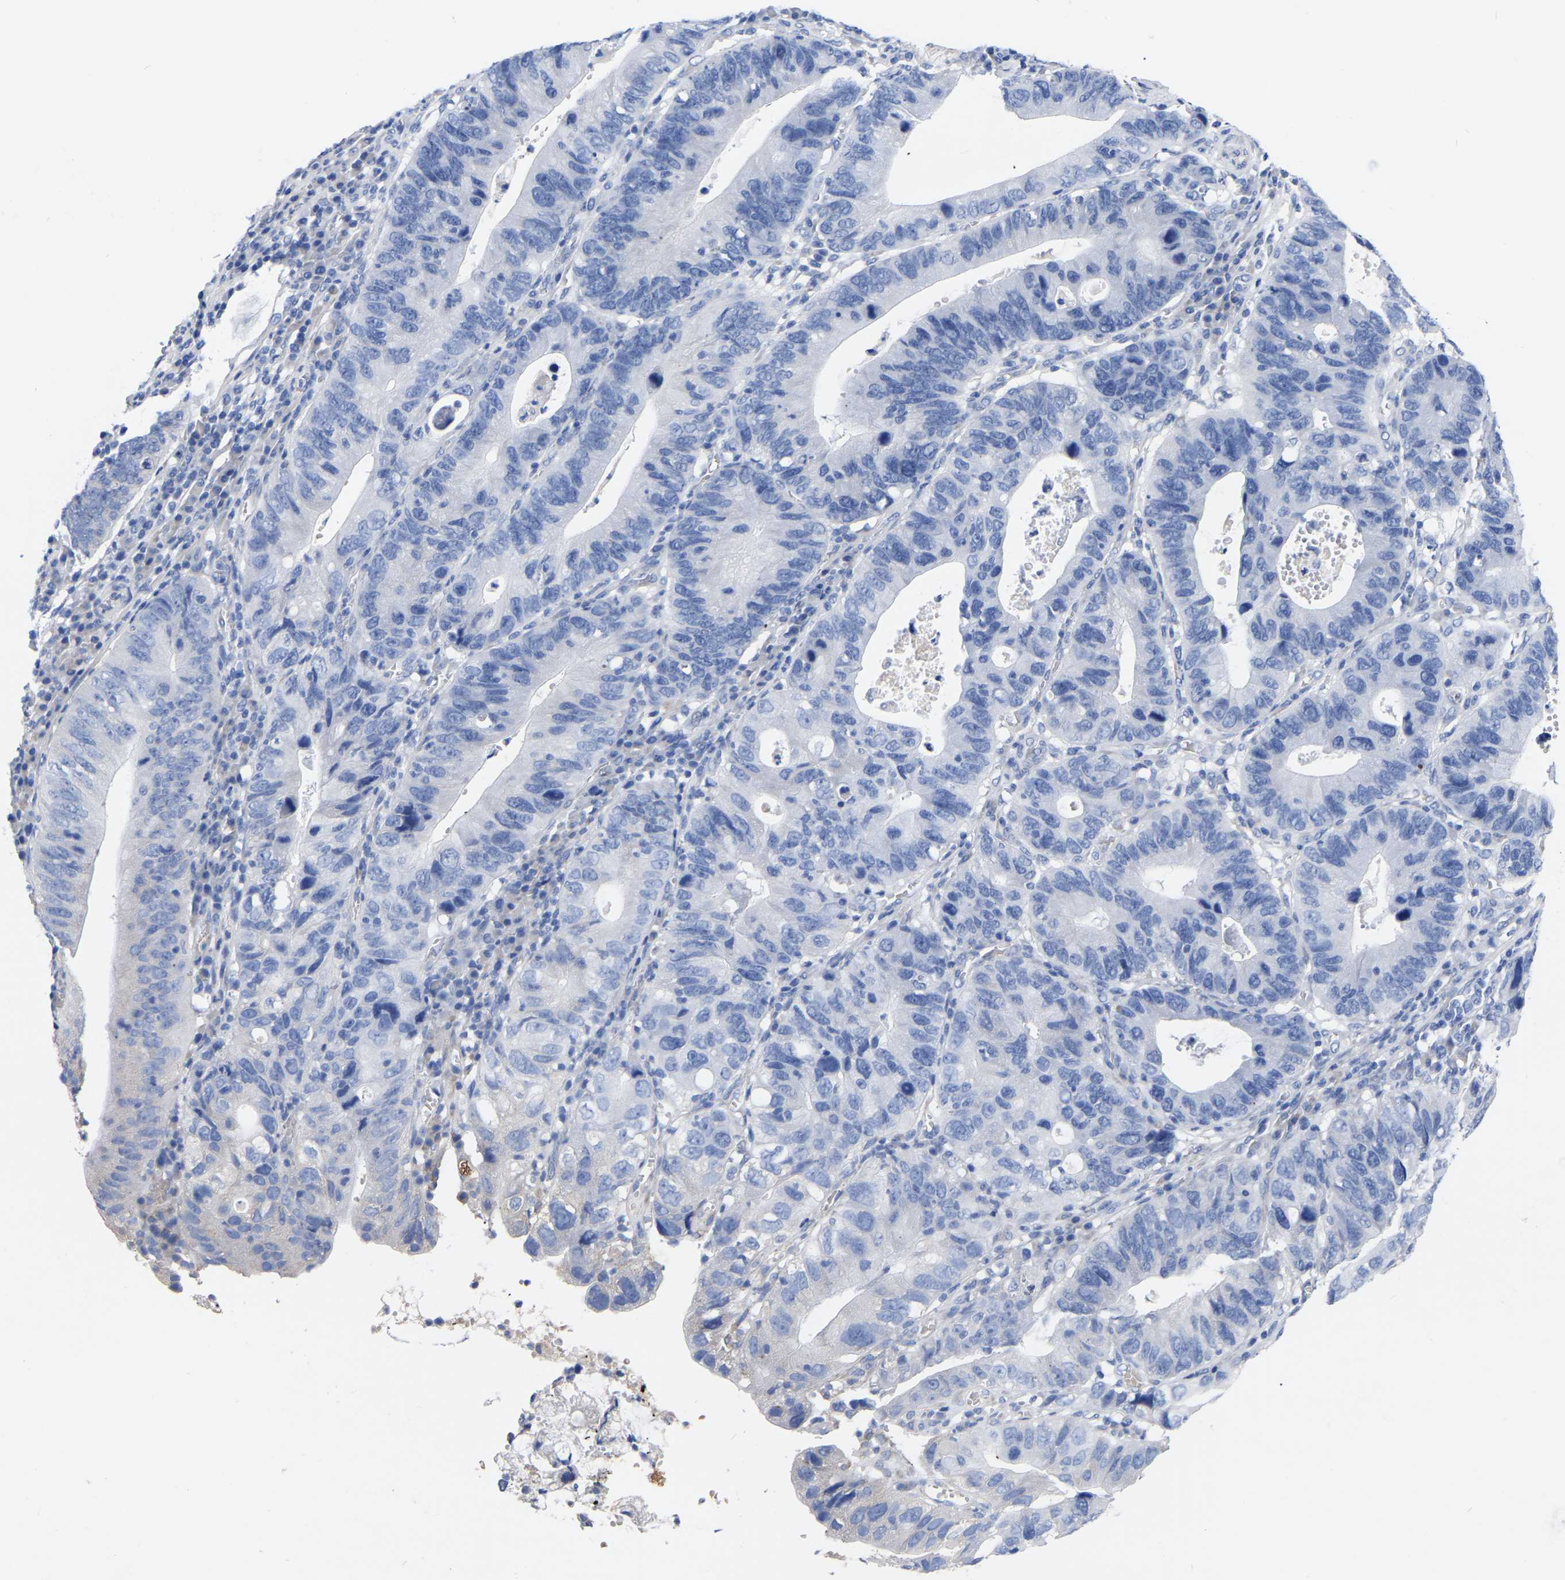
{"staining": {"intensity": "negative", "quantity": "none", "location": "none"}, "tissue": "stomach cancer", "cell_type": "Tumor cells", "image_type": "cancer", "snomed": [{"axis": "morphology", "description": "Adenocarcinoma, NOS"}, {"axis": "topography", "description": "Stomach"}], "caption": "A high-resolution image shows immunohistochemistry (IHC) staining of stomach cancer, which displays no significant staining in tumor cells.", "gene": "GDF3", "patient": {"sex": "male", "age": 59}}